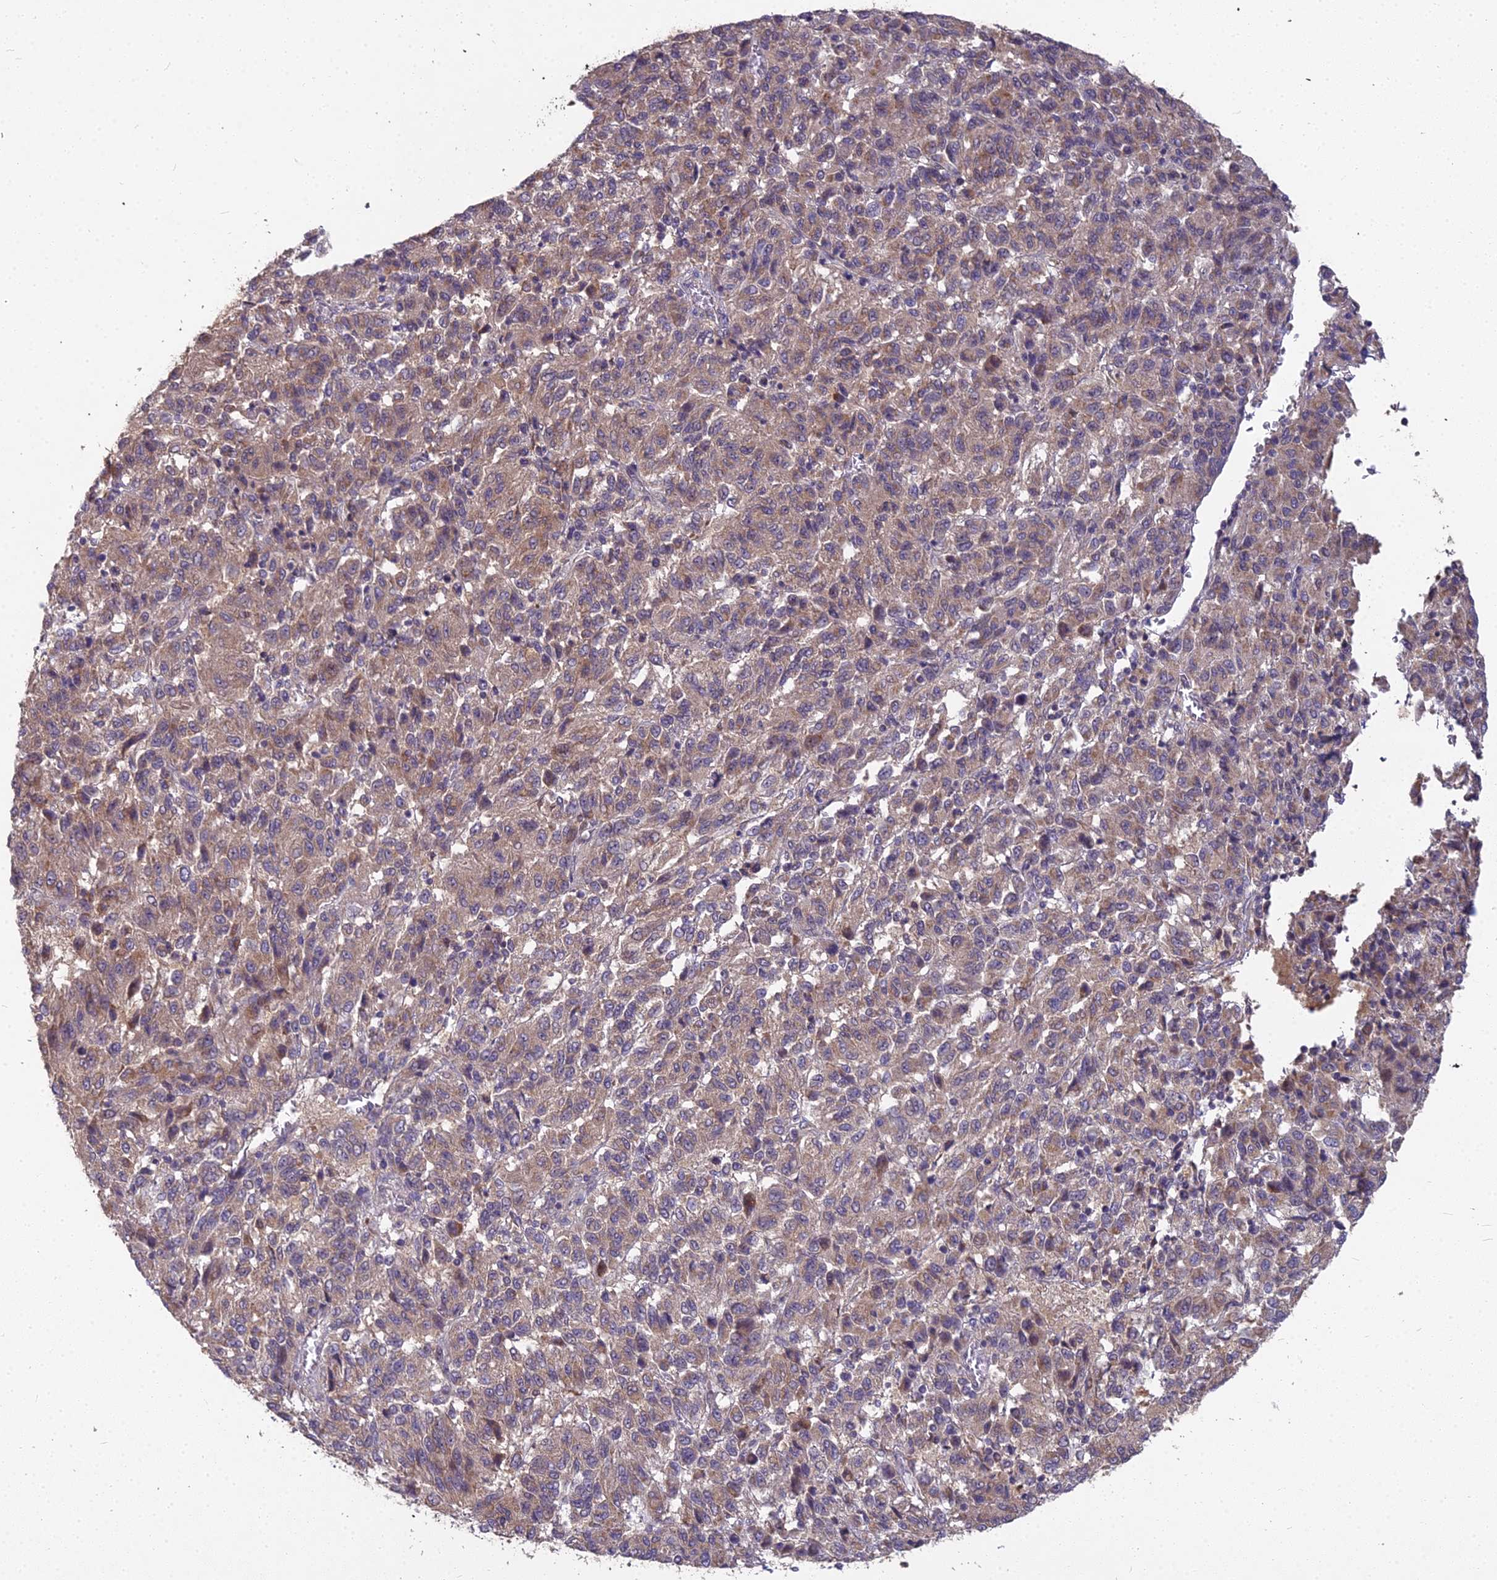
{"staining": {"intensity": "moderate", "quantity": ">75%", "location": "cytoplasmic/membranous"}, "tissue": "melanoma", "cell_type": "Tumor cells", "image_type": "cancer", "snomed": [{"axis": "morphology", "description": "Malignant melanoma, Metastatic site"}, {"axis": "topography", "description": "Lung"}], "caption": "An IHC image of tumor tissue is shown. Protein staining in brown labels moderate cytoplasmic/membranous positivity in malignant melanoma (metastatic site) within tumor cells.", "gene": "MICU2", "patient": {"sex": "male", "age": 64}}